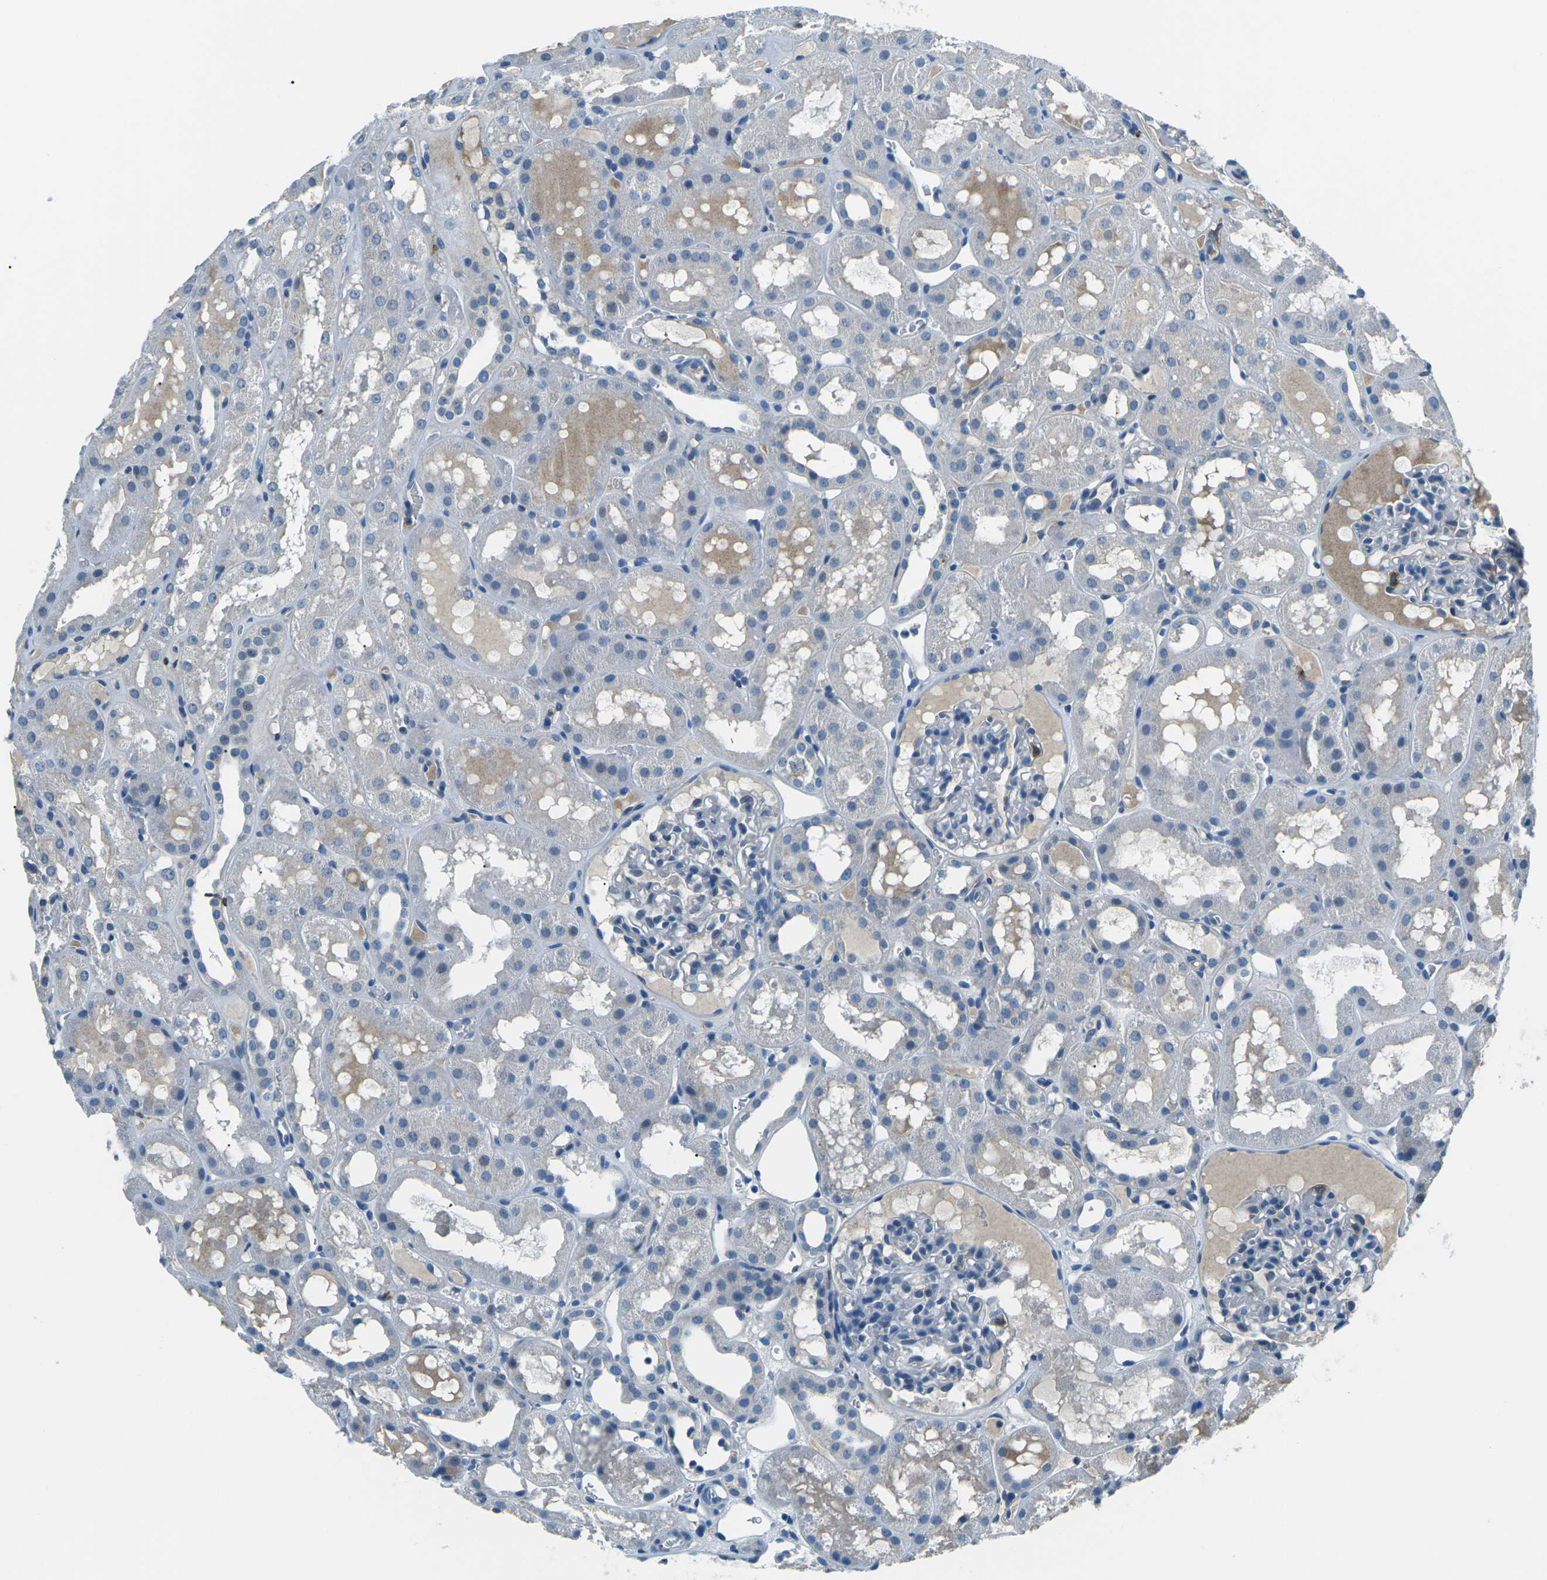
{"staining": {"intensity": "negative", "quantity": "none", "location": "none"}, "tissue": "kidney", "cell_type": "Cells in glomeruli", "image_type": "normal", "snomed": [{"axis": "morphology", "description": "Normal tissue, NOS"}, {"axis": "topography", "description": "Kidney"}, {"axis": "topography", "description": "Urinary bladder"}], "caption": "There is no significant staining in cells in glomeruli of kidney. (Brightfield microscopy of DAB (3,3'-diaminobenzidine) immunohistochemistry at high magnification).", "gene": "CD1D", "patient": {"sex": "male", "age": 16}}